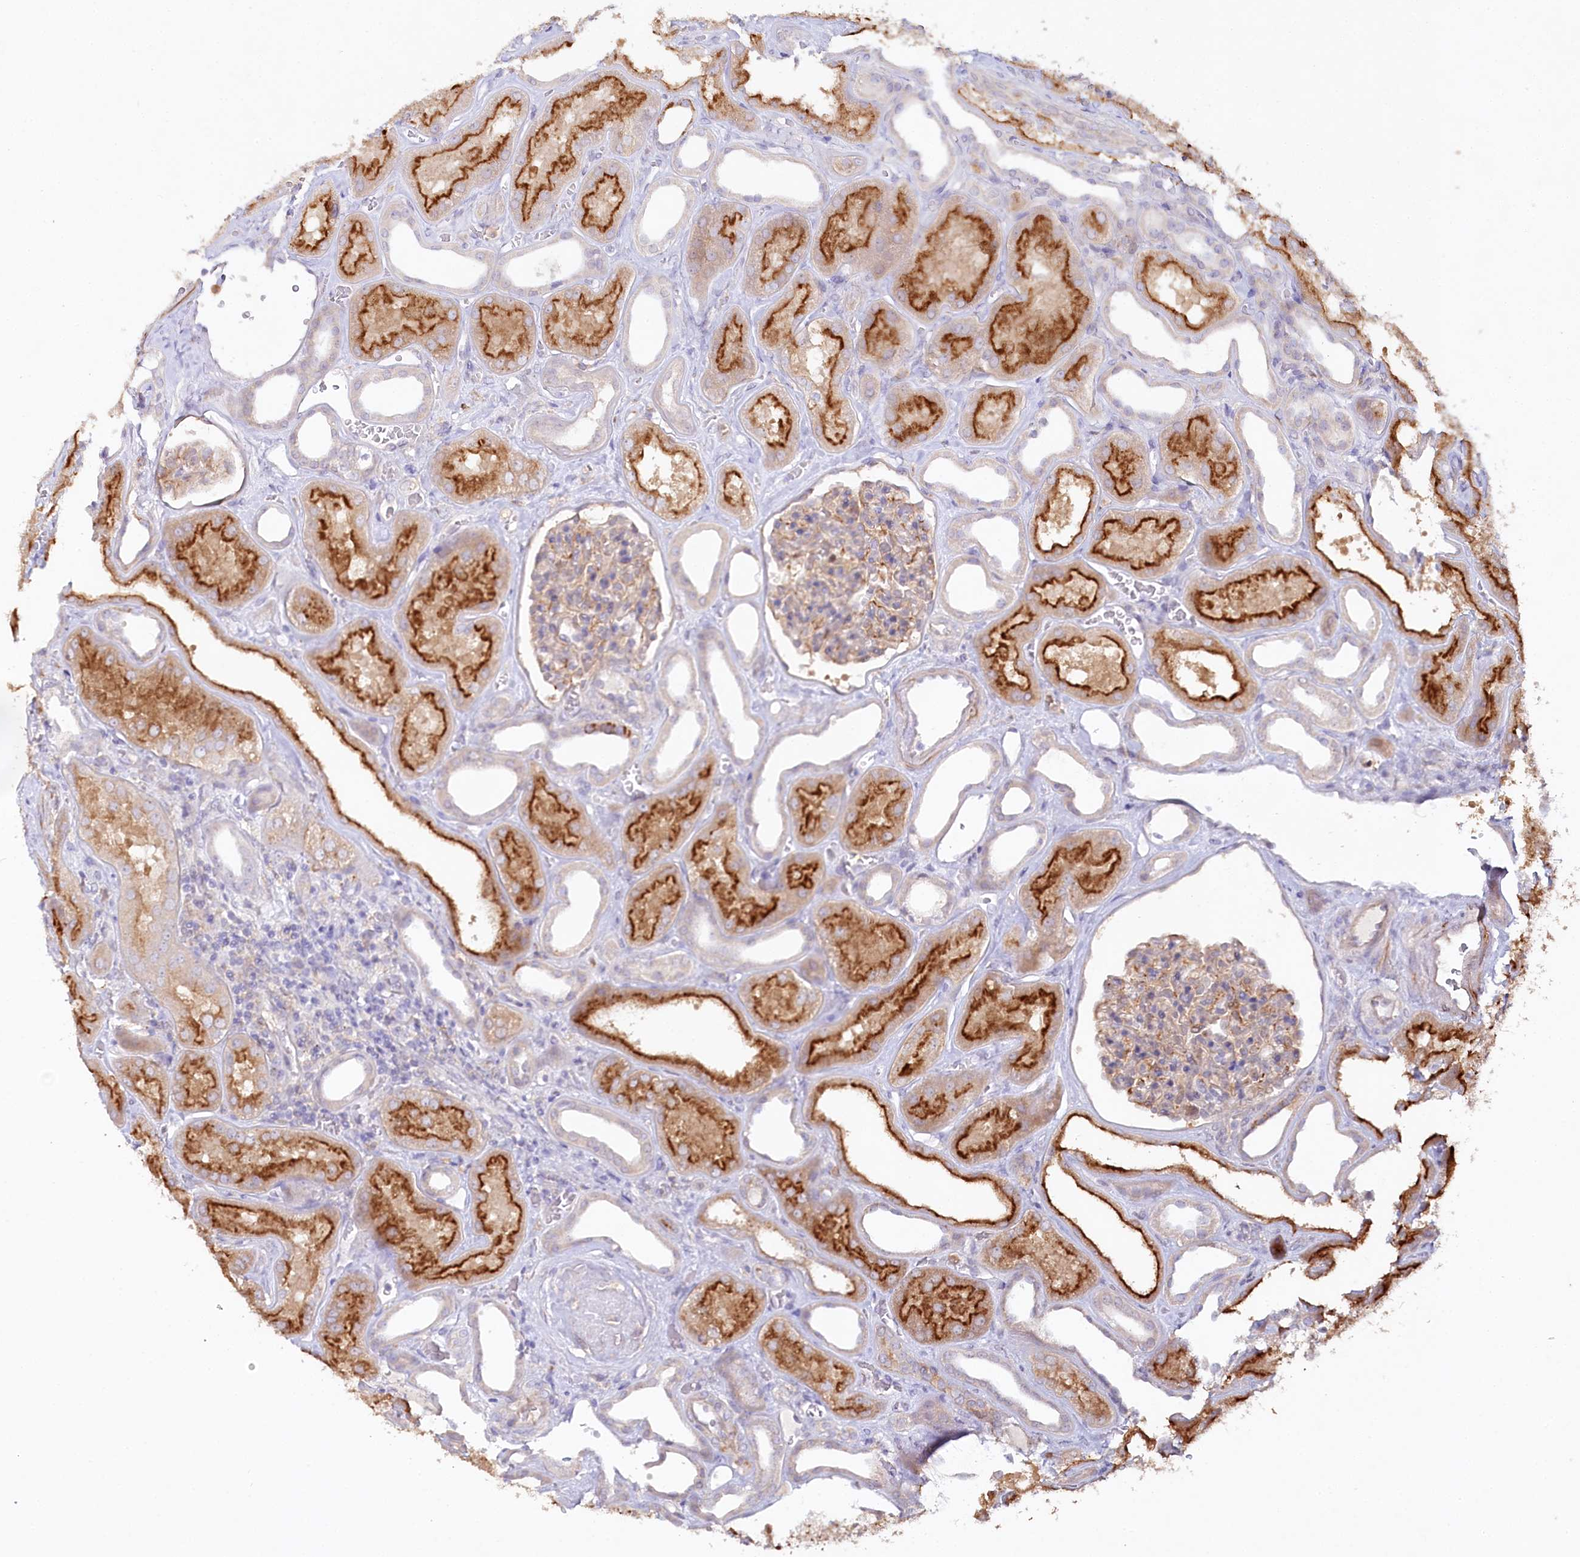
{"staining": {"intensity": "moderate", "quantity": "<25%", "location": "cytoplasmic/membranous"}, "tissue": "kidney", "cell_type": "Cells in glomeruli", "image_type": "normal", "snomed": [{"axis": "morphology", "description": "Normal tissue, NOS"}, {"axis": "morphology", "description": "Adenocarcinoma, NOS"}, {"axis": "topography", "description": "Kidney"}], "caption": "Normal kidney shows moderate cytoplasmic/membranous expression in about <25% of cells in glomeruli, visualized by immunohistochemistry. Ihc stains the protein of interest in brown and the nuclei are stained blue.", "gene": "ALDH3B1", "patient": {"sex": "female", "age": 68}}